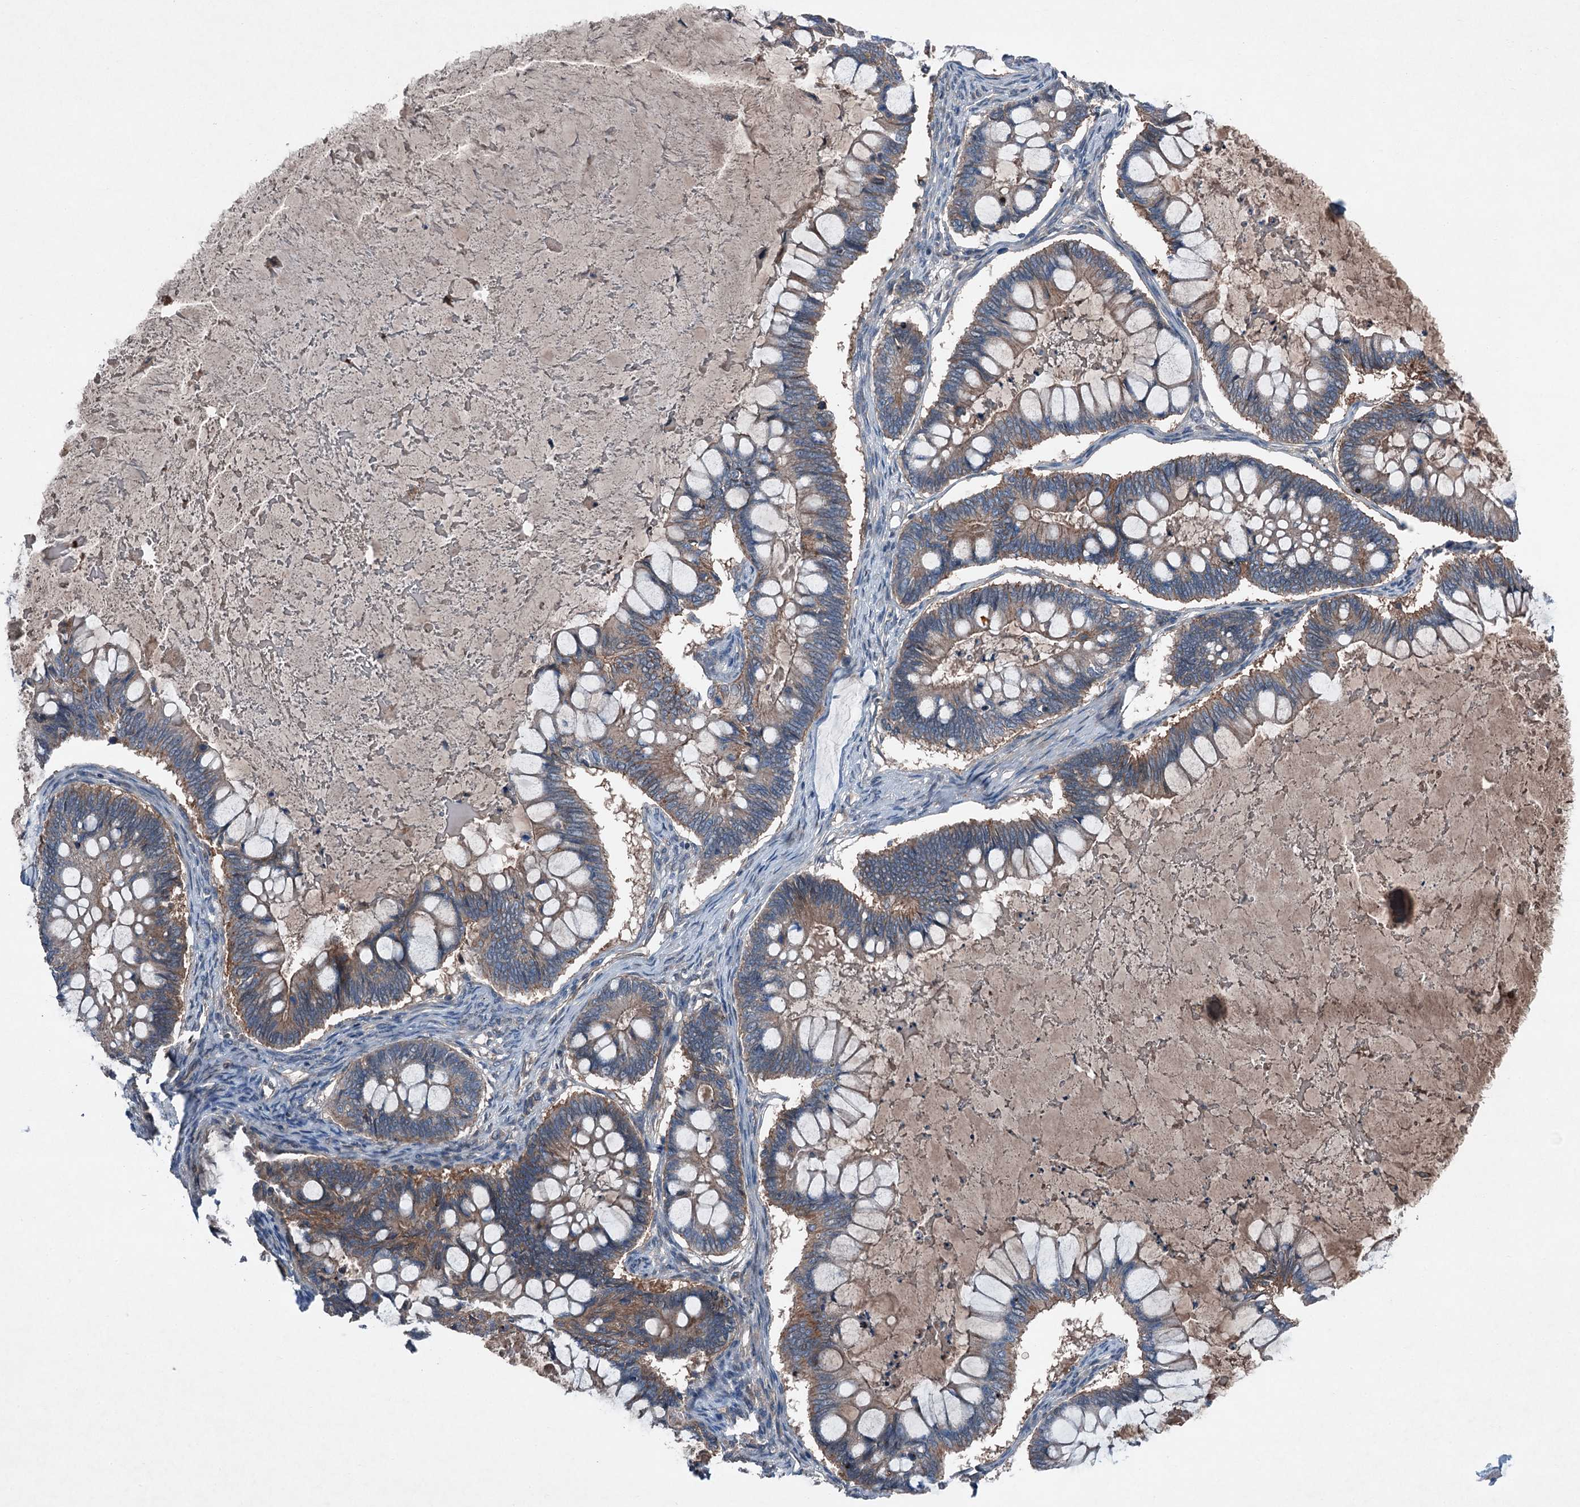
{"staining": {"intensity": "moderate", "quantity": ">75%", "location": "cytoplasmic/membranous"}, "tissue": "ovarian cancer", "cell_type": "Tumor cells", "image_type": "cancer", "snomed": [{"axis": "morphology", "description": "Cystadenocarcinoma, mucinous, NOS"}, {"axis": "topography", "description": "Ovary"}], "caption": "This micrograph reveals IHC staining of ovarian cancer (mucinous cystadenocarcinoma), with medium moderate cytoplasmic/membranous staining in about >75% of tumor cells.", "gene": "SLC2A10", "patient": {"sex": "female", "age": 61}}